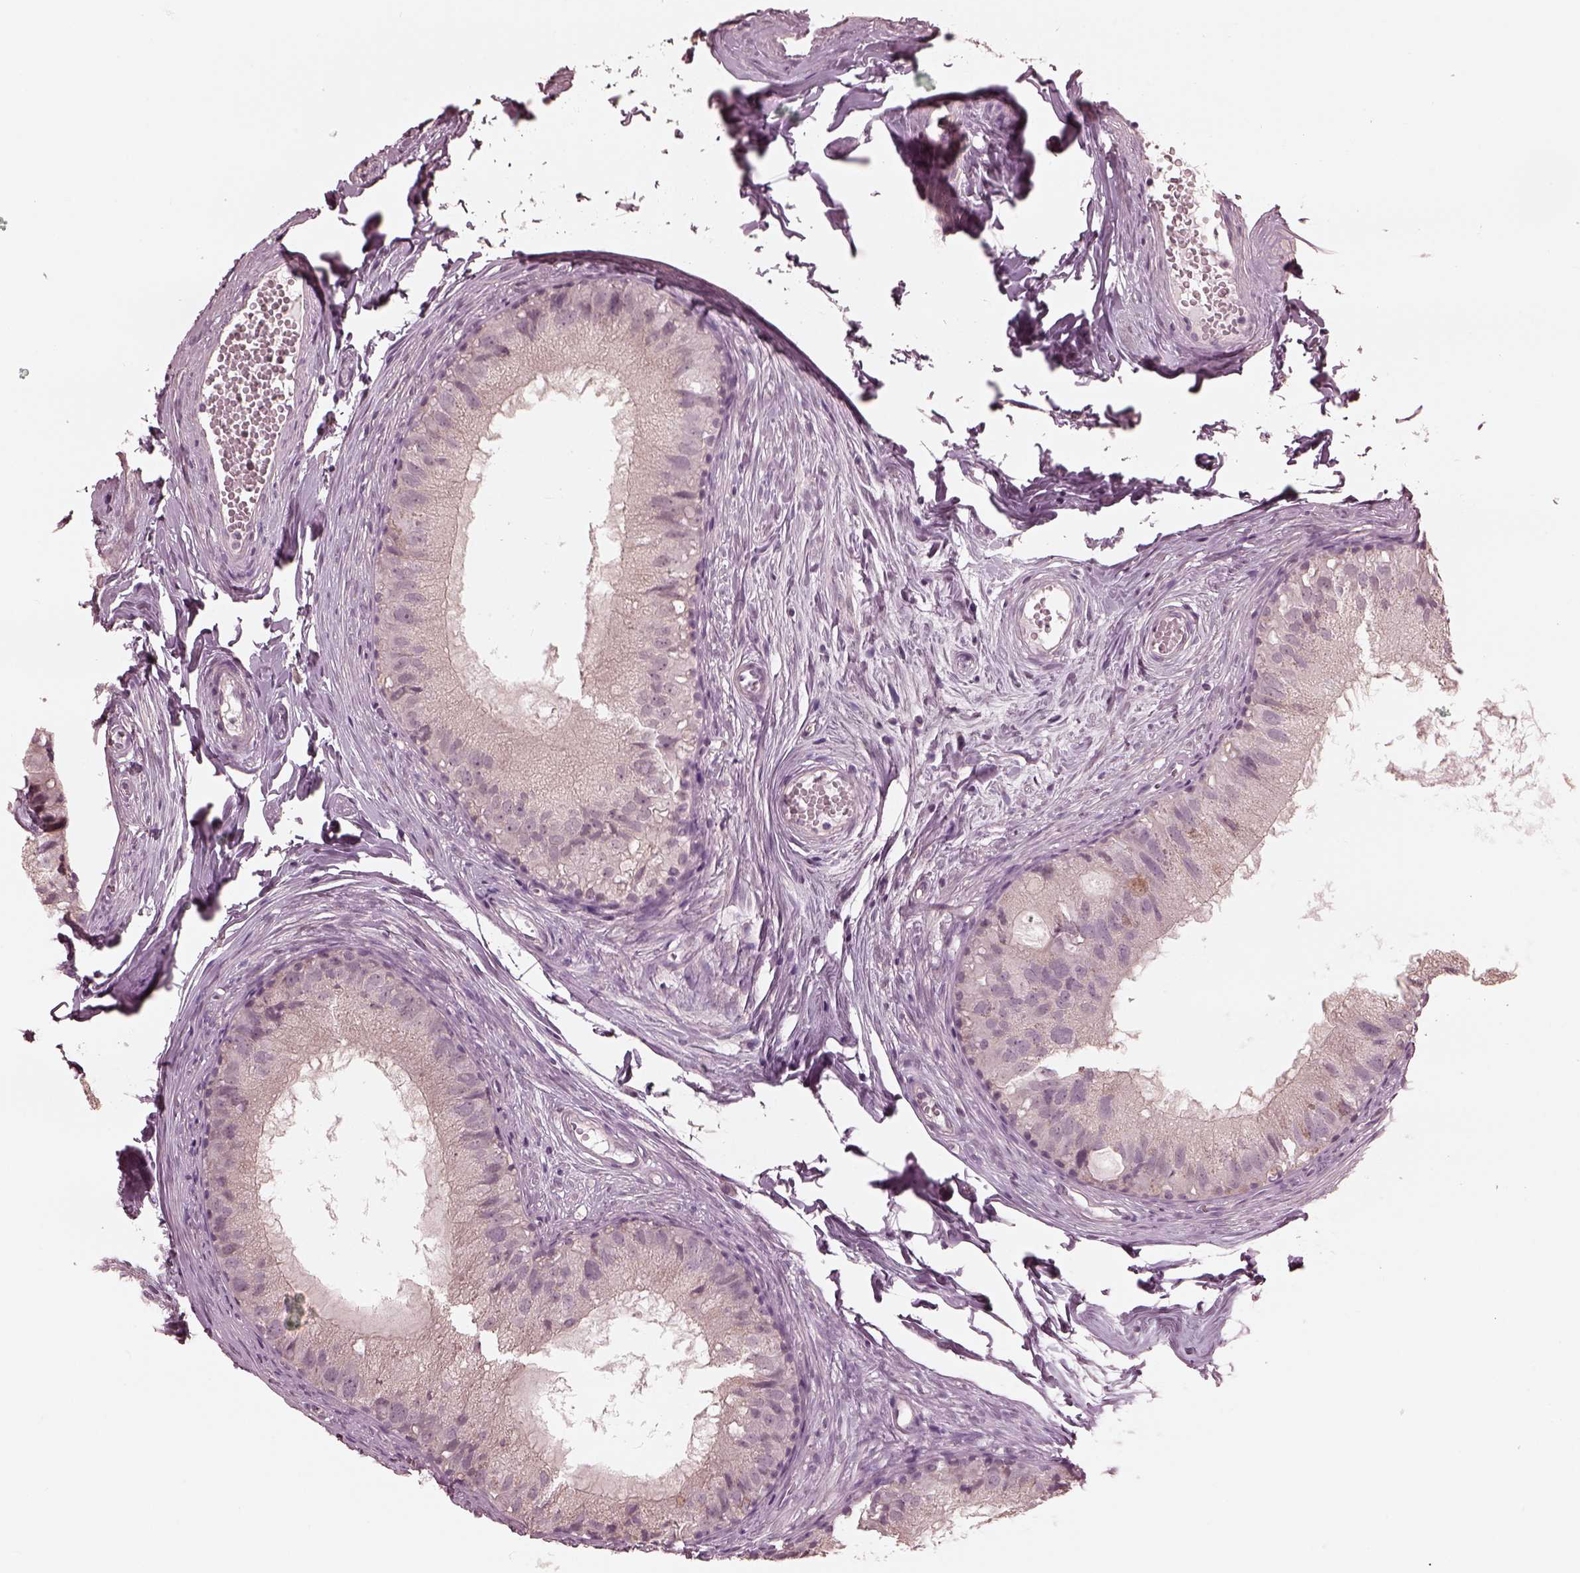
{"staining": {"intensity": "negative", "quantity": "none", "location": "none"}, "tissue": "epididymis", "cell_type": "Glandular cells", "image_type": "normal", "snomed": [{"axis": "morphology", "description": "Normal tissue, NOS"}, {"axis": "topography", "description": "Epididymis"}], "caption": "Immunohistochemistry (IHC) image of benign human epididymis stained for a protein (brown), which displays no expression in glandular cells.", "gene": "OPTC", "patient": {"sex": "male", "age": 45}}